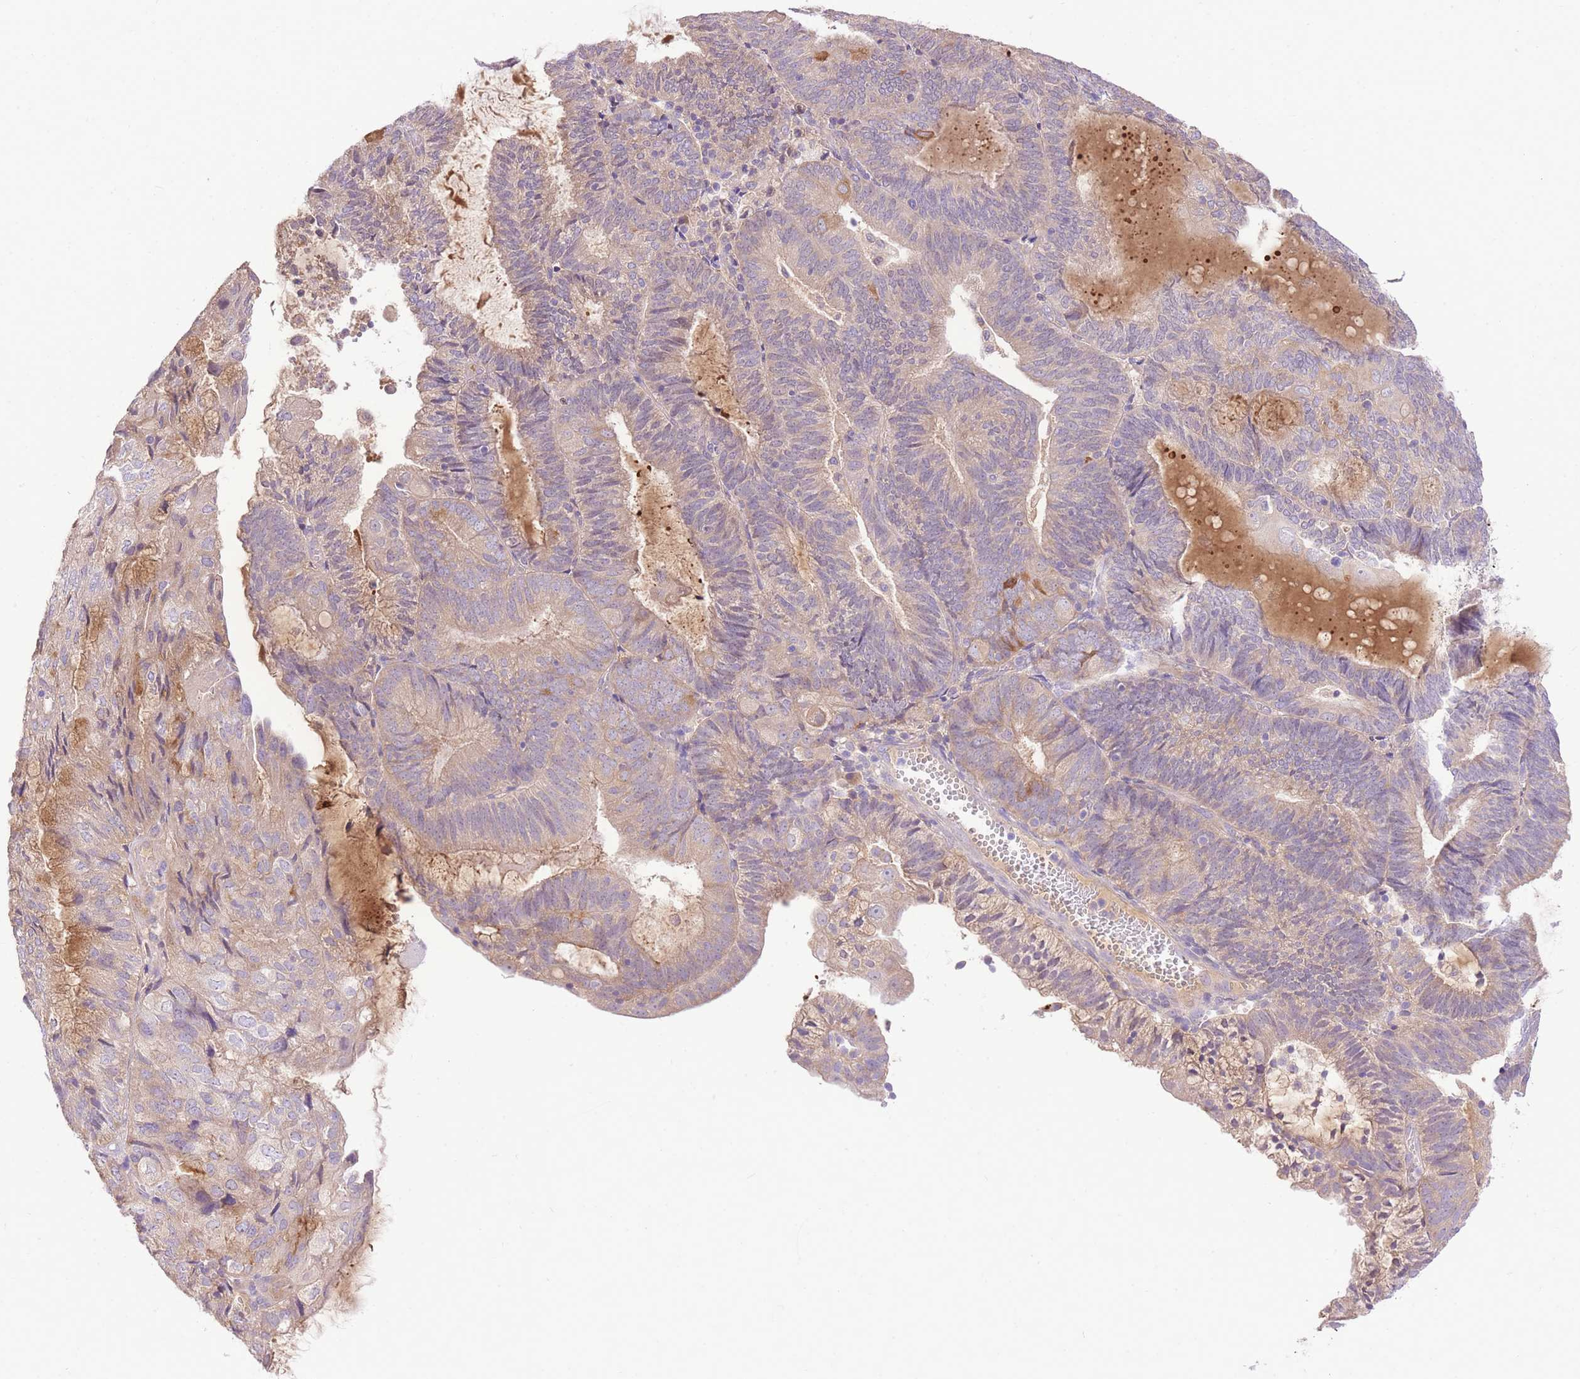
{"staining": {"intensity": "weak", "quantity": "25%-75%", "location": "cytoplasmic/membranous"}, "tissue": "endometrial cancer", "cell_type": "Tumor cells", "image_type": "cancer", "snomed": [{"axis": "morphology", "description": "Adenocarcinoma, NOS"}, {"axis": "topography", "description": "Endometrium"}], "caption": "Endometrial adenocarcinoma stained with immunohistochemistry exhibits weak cytoplasmic/membranous expression in about 25%-75% of tumor cells. The staining is performed using DAB (3,3'-diaminobenzidine) brown chromogen to label protein expression. The nuclei are counter-stained blue using hematoxylin.", "gene": "LIPH", "patient": {"sex": "female", "age": 81}}